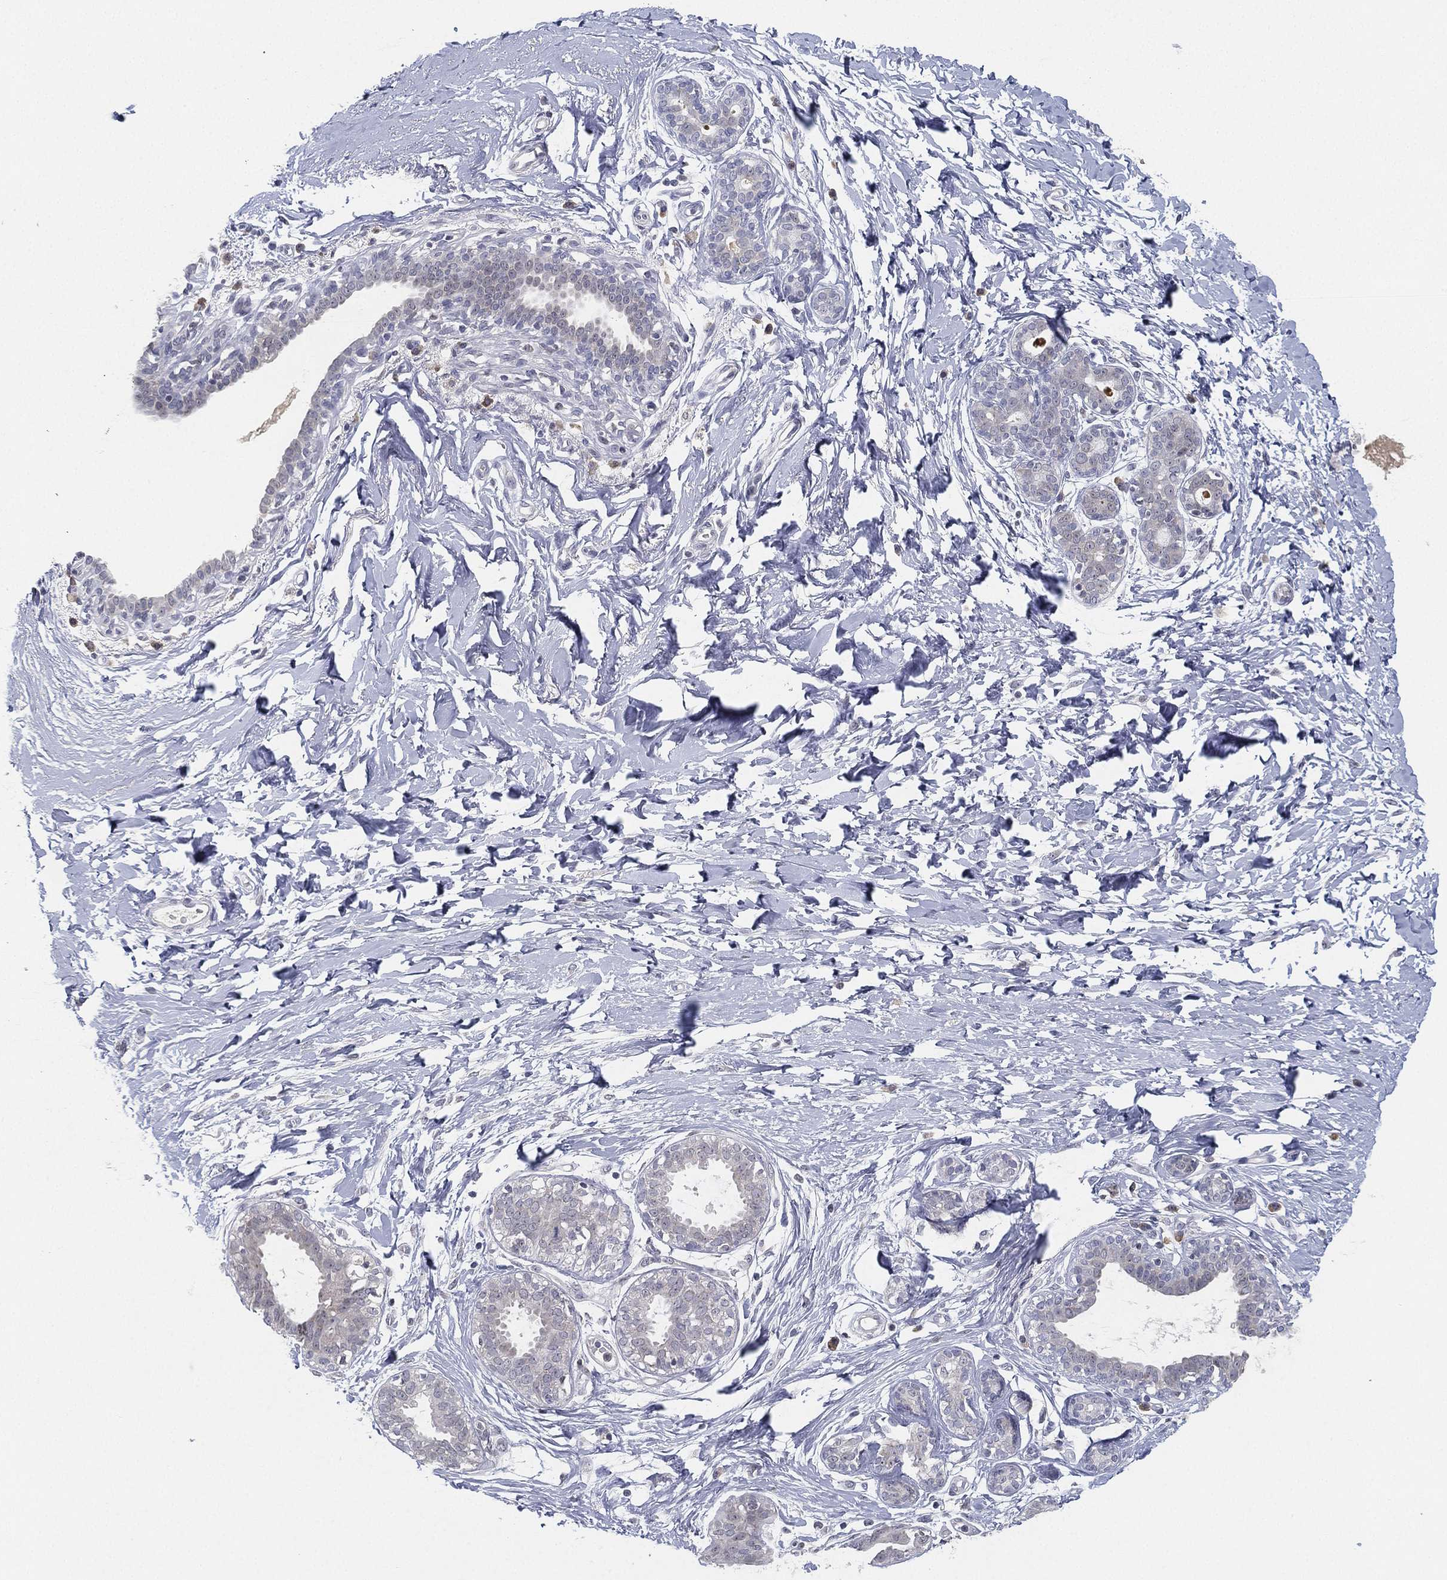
{"staining": {"intensity": "negative", "quantity": "none", "location": "none"}, "tissue": "breast", "cell_type": "Adipocytes", "image_type": "normal", "snomed": [{"axis": "morphology", "description": "Normal tissue, NOS"}, {"axis": "topography", "description": "Breast"}], "caption": "The histopathology image demonstrates no significant staining in adipocytes of breast. Brightfield microscopy of immunohistochemistry (IHC) stained with DAB (brown) and hematoxylin (blue), captured at high magnification.", "gene": "MS4A8", "patient": {"sex": "female", "age": 37}}